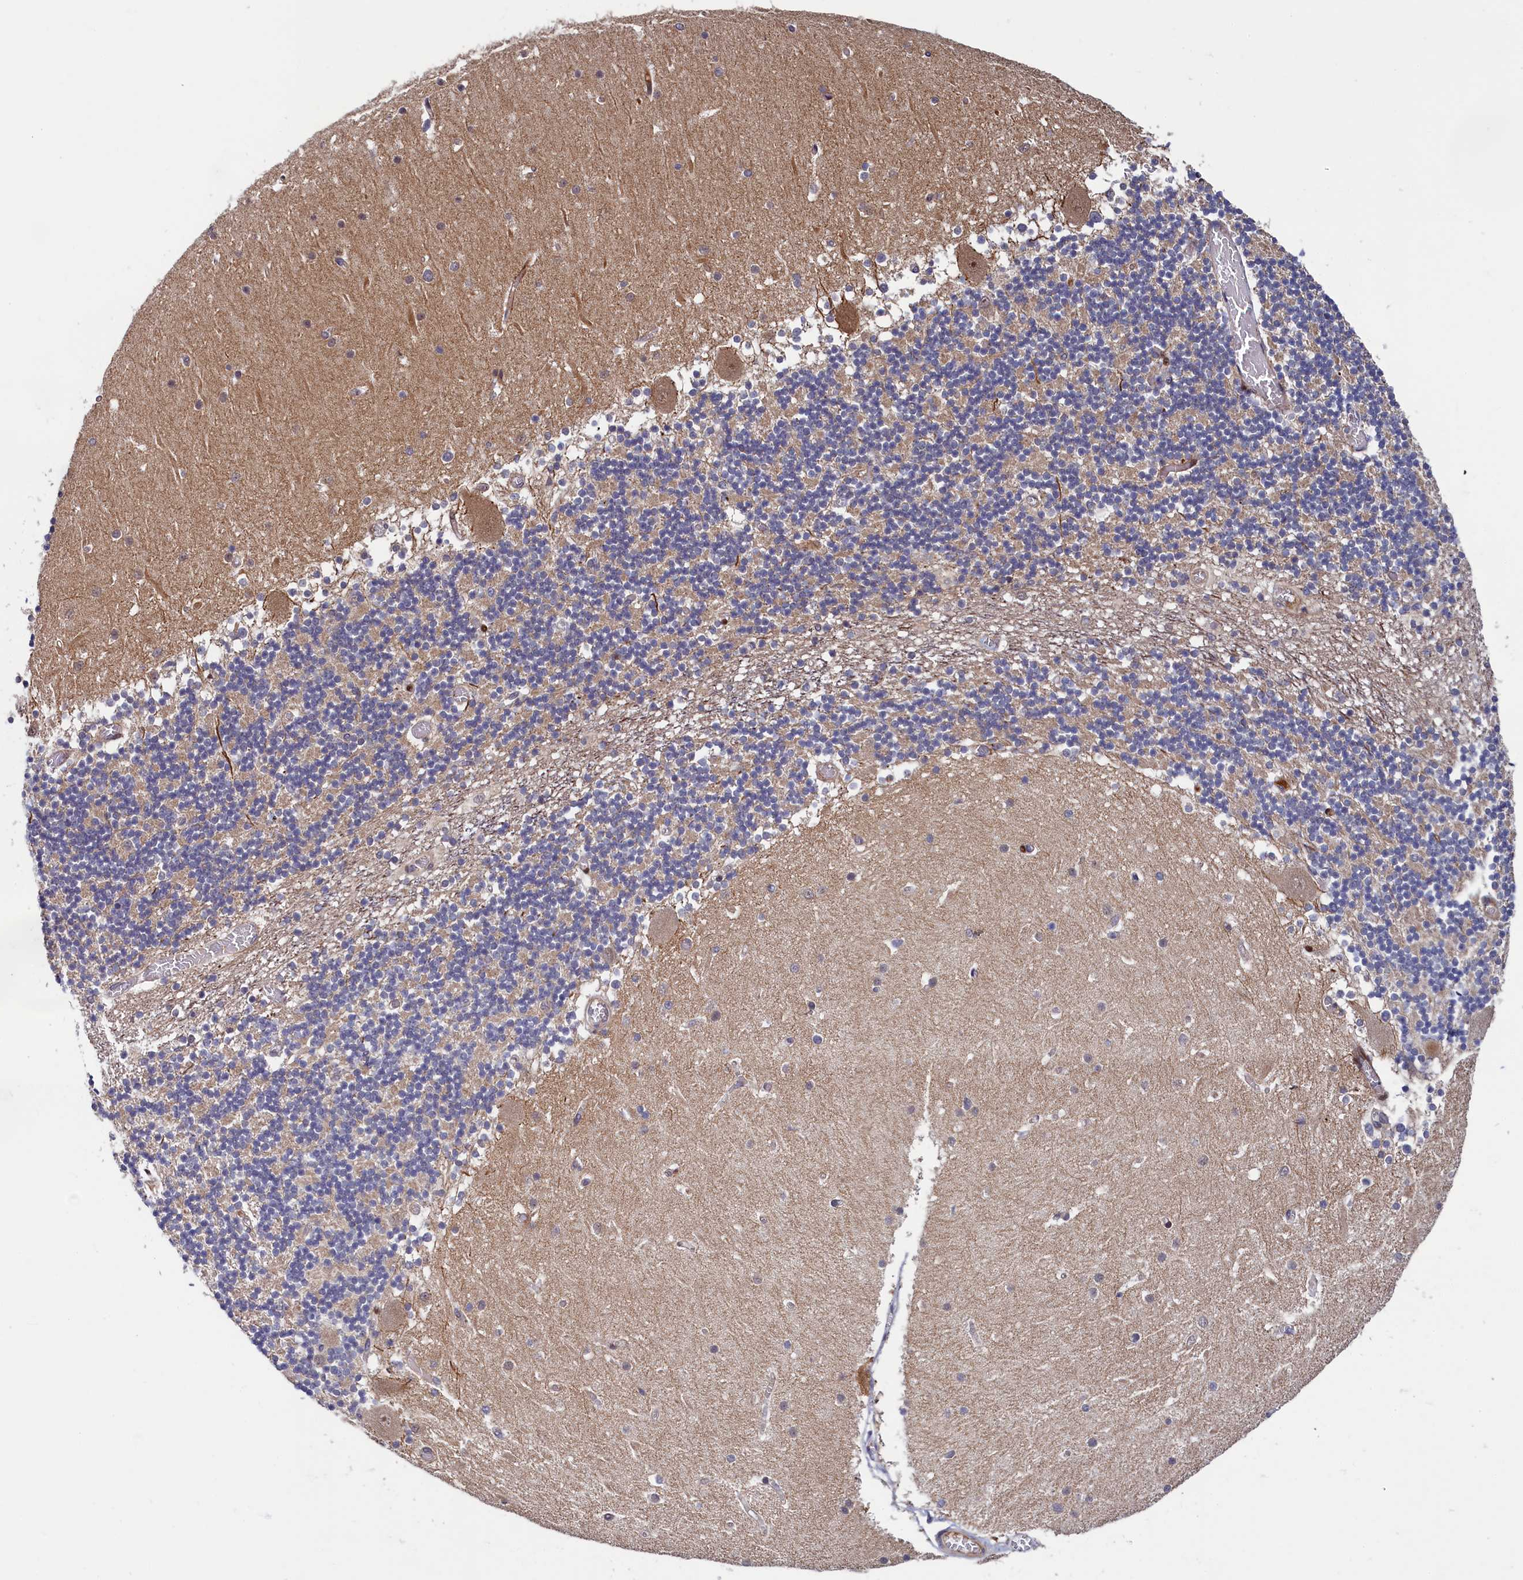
{"staining": {"intensity": "weak", "quantity": "<25%", "location": "cytoplasmic/membranous"}, "tissue": "cerebellum", "cell_type": "Cells in granular layer", "image_type": "normal", "snomed": [{"axis": "morphology", "description": "Normal tissue, NOS"}, {"axis": "topography", "description": "Cerebellum"}], "caption": "Normal cerebellum was stained to show a protein in brown. There is no significant staining in cells in granular layer. (DAB (3,3'-diaminobenzidine) IHC with hematoxylin counter stain).", "gene": "PIK3C3", "patient": {"sex": "female", "age": 28}}